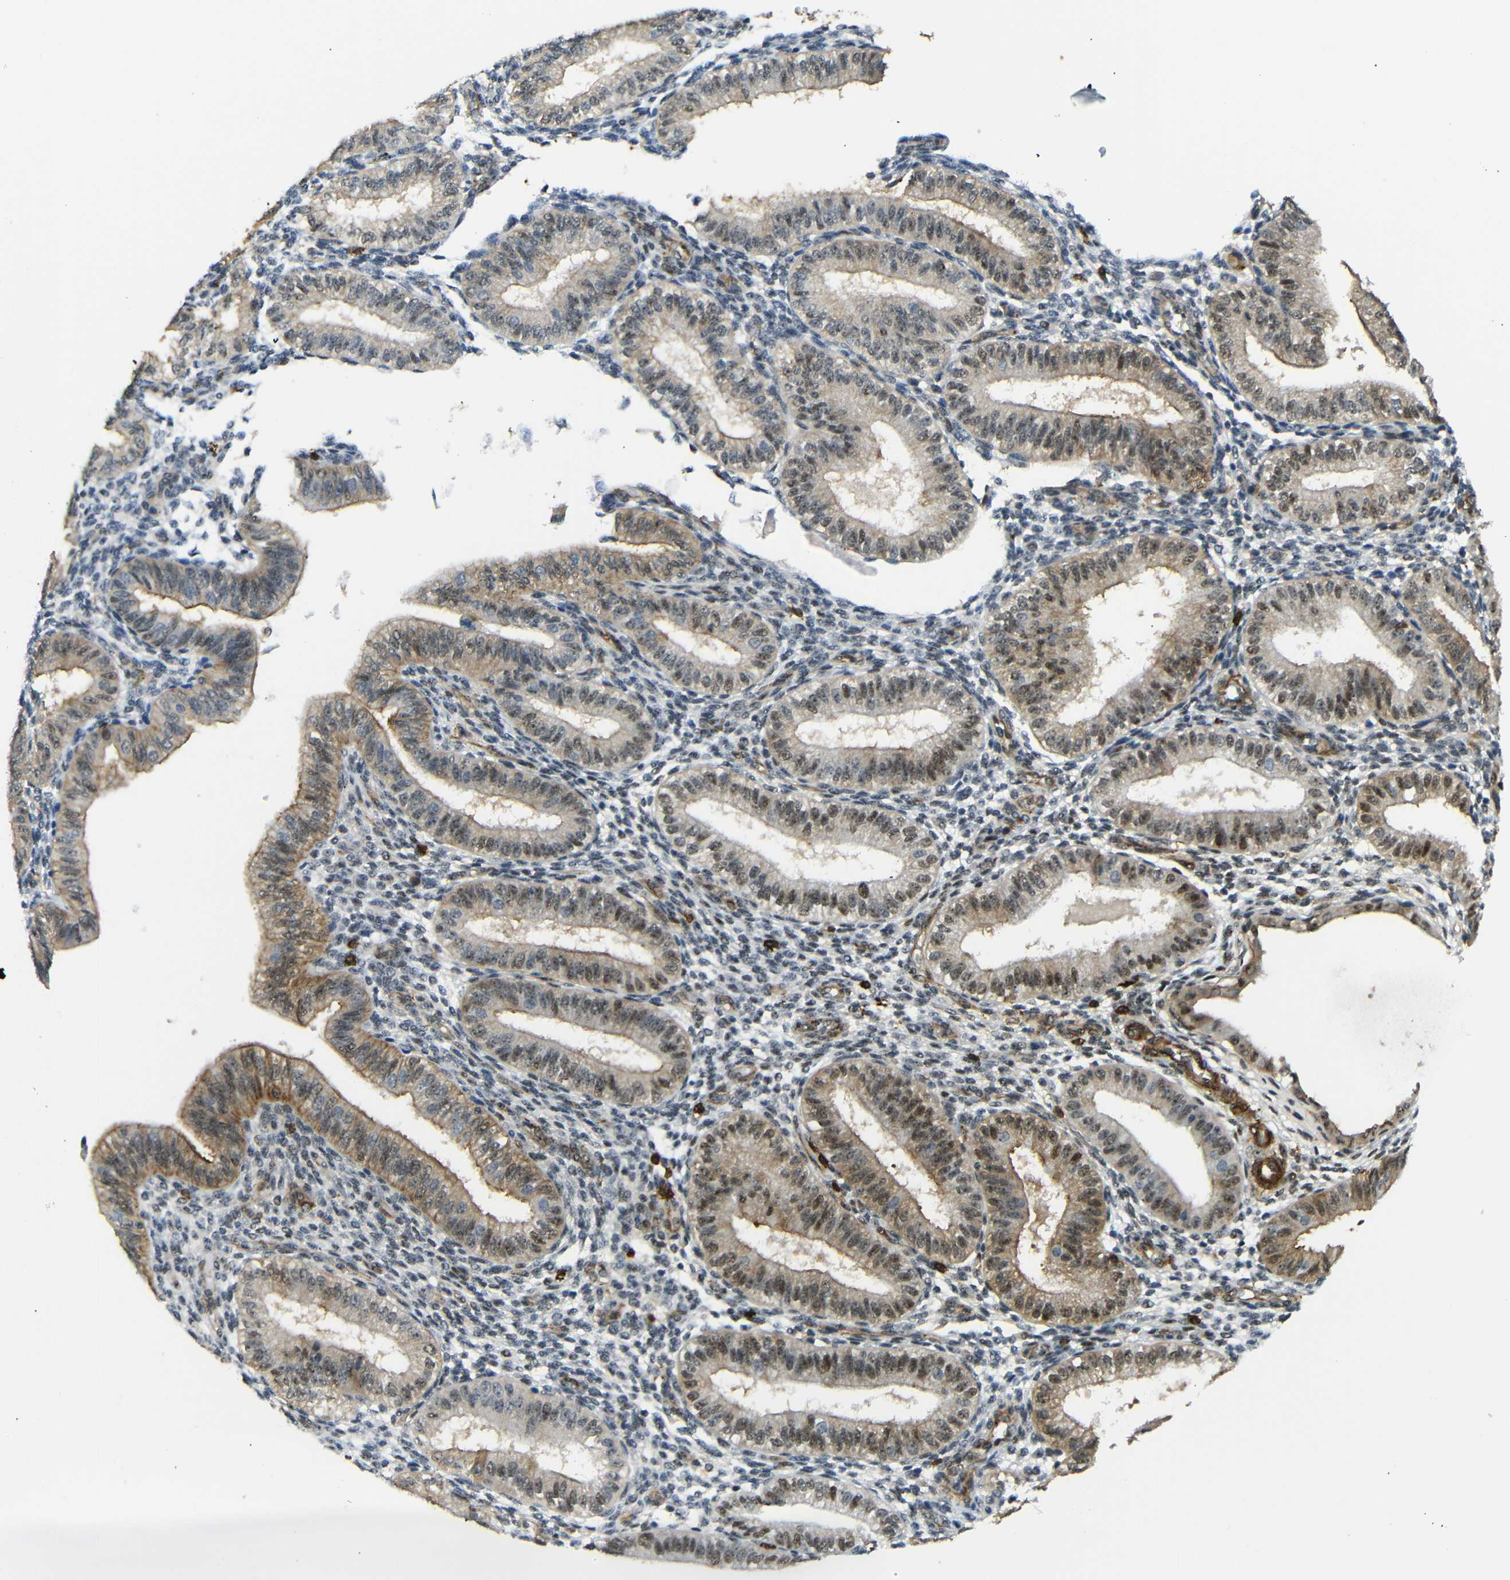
{"staining": {"intensity": "strong", "quantity": "<25%", "location": "nuclear"}, "tissue": "endometrium", "cell_type": "Cells in endometrial stroma", "image_type": "normal", "snomed": [{"axis": "morphology", "description": "Normal tissue, NOS"}, {"axis": "topography", "description": "Endometrium"}], "caption": "A brown stain shows strong nuclear staining of a protein in cells in endometrial stroma of normal human endometrium. The staining is performed using DAB brown chromogen to label protein expression. The nuclei are counter-stained blue using hematoxylin.", "gene": "PARN", "patient": {"sex": "female", "age": 39}}